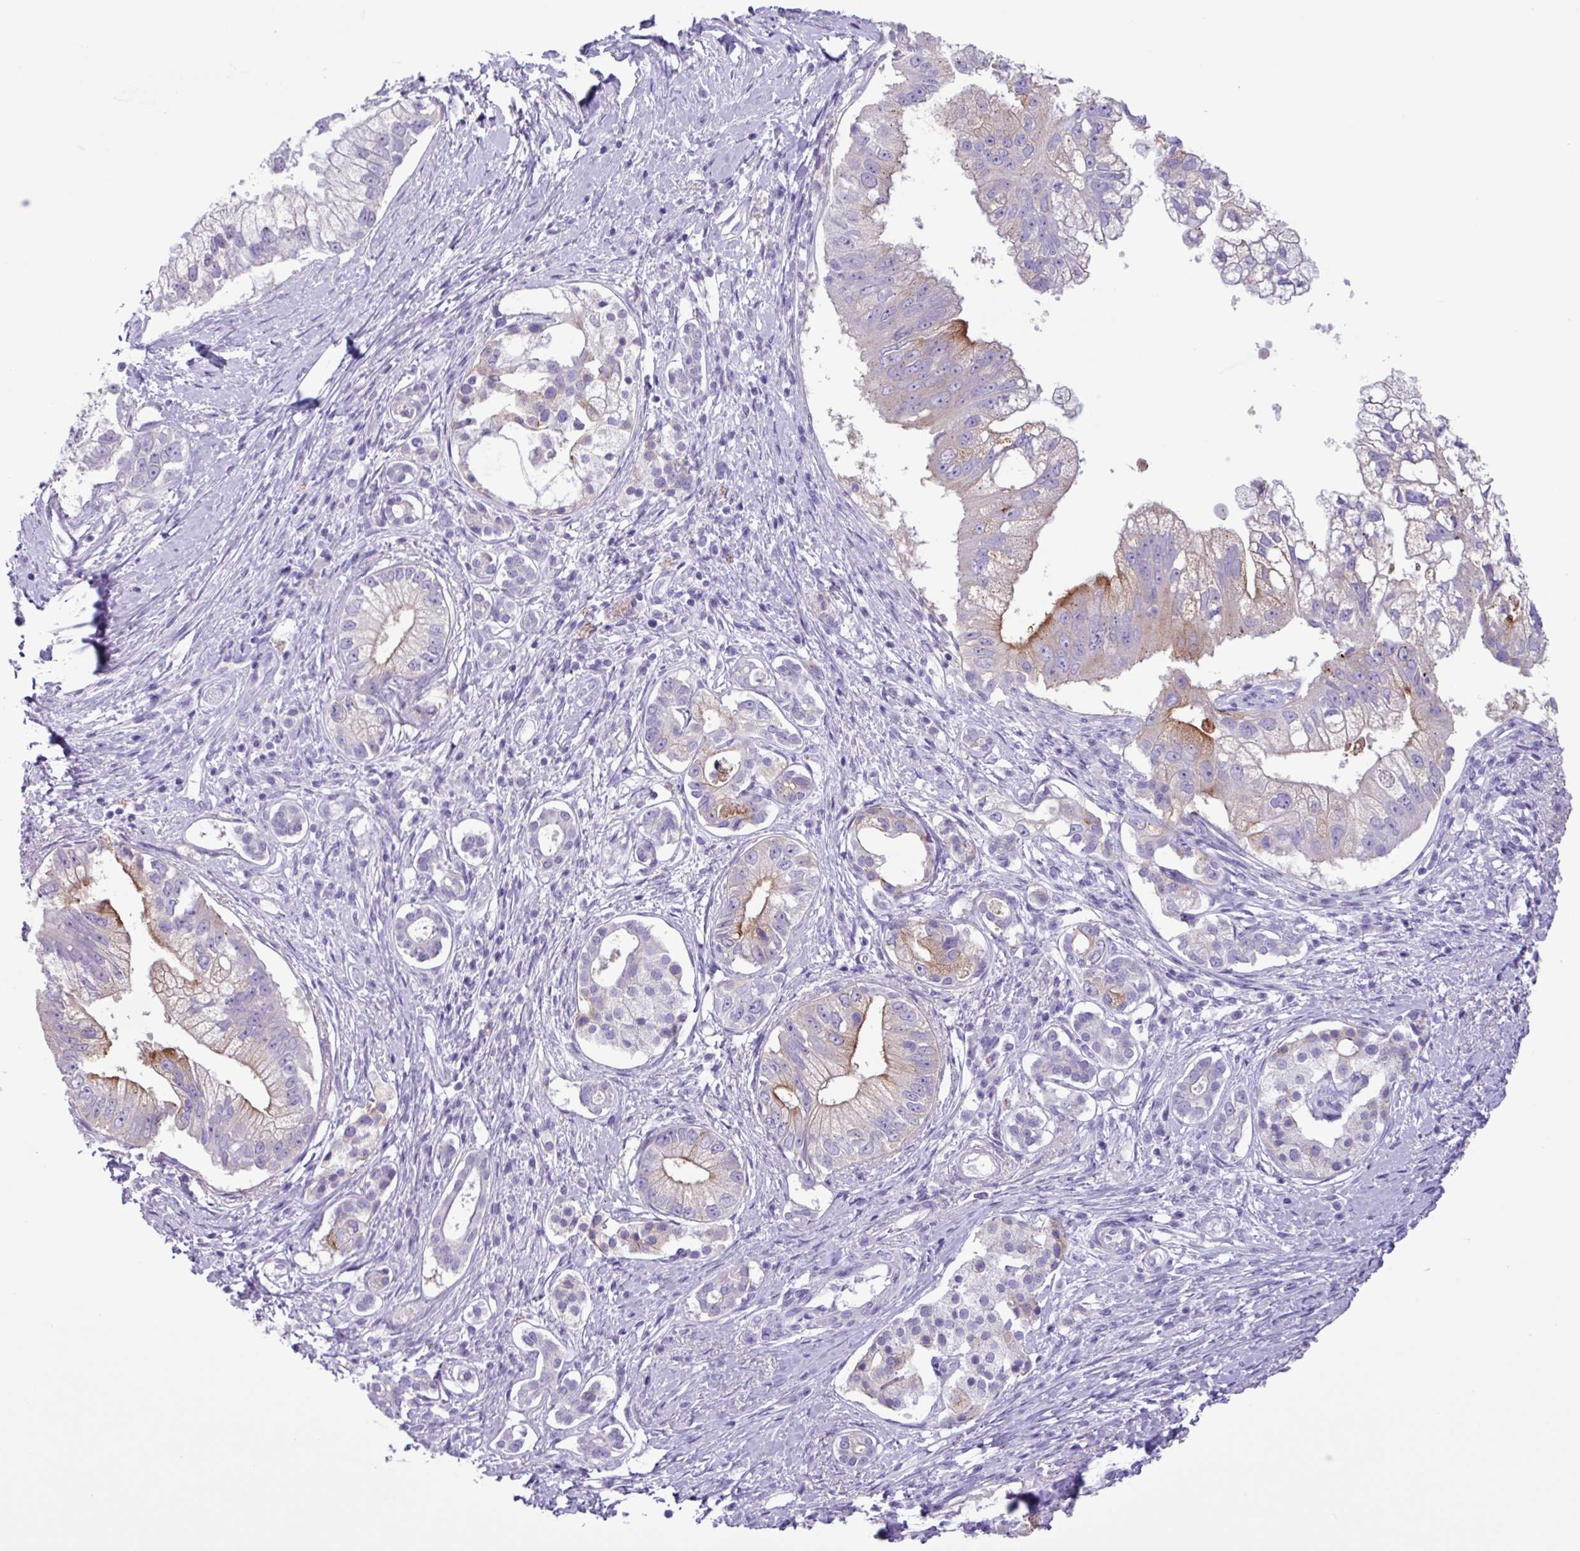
{"staining": {"intensity": "moderate", "quantity": "<25%", "location": "cytoplasmic/membranous"}, "tissue": "pancreatic cancer", "cell_type": "Tumor cells", "image_type": "cancer", "snomed": [{"axis": "morphology", "description": "Adenocarcinoma, NOS"}, {"axis": "topography", "description": "Pancreas"}], "caption": "Immunohistochemistry micrograph of pancreatic cancer (adenocarcinoma) stained for a protein (brown), which reveals low levels of moderate cytoplasmic/membranous expression in approximately <25% of tumor cells.", "gene": "CYSTM1", "patient": {"sex": "male", "age": 70}}